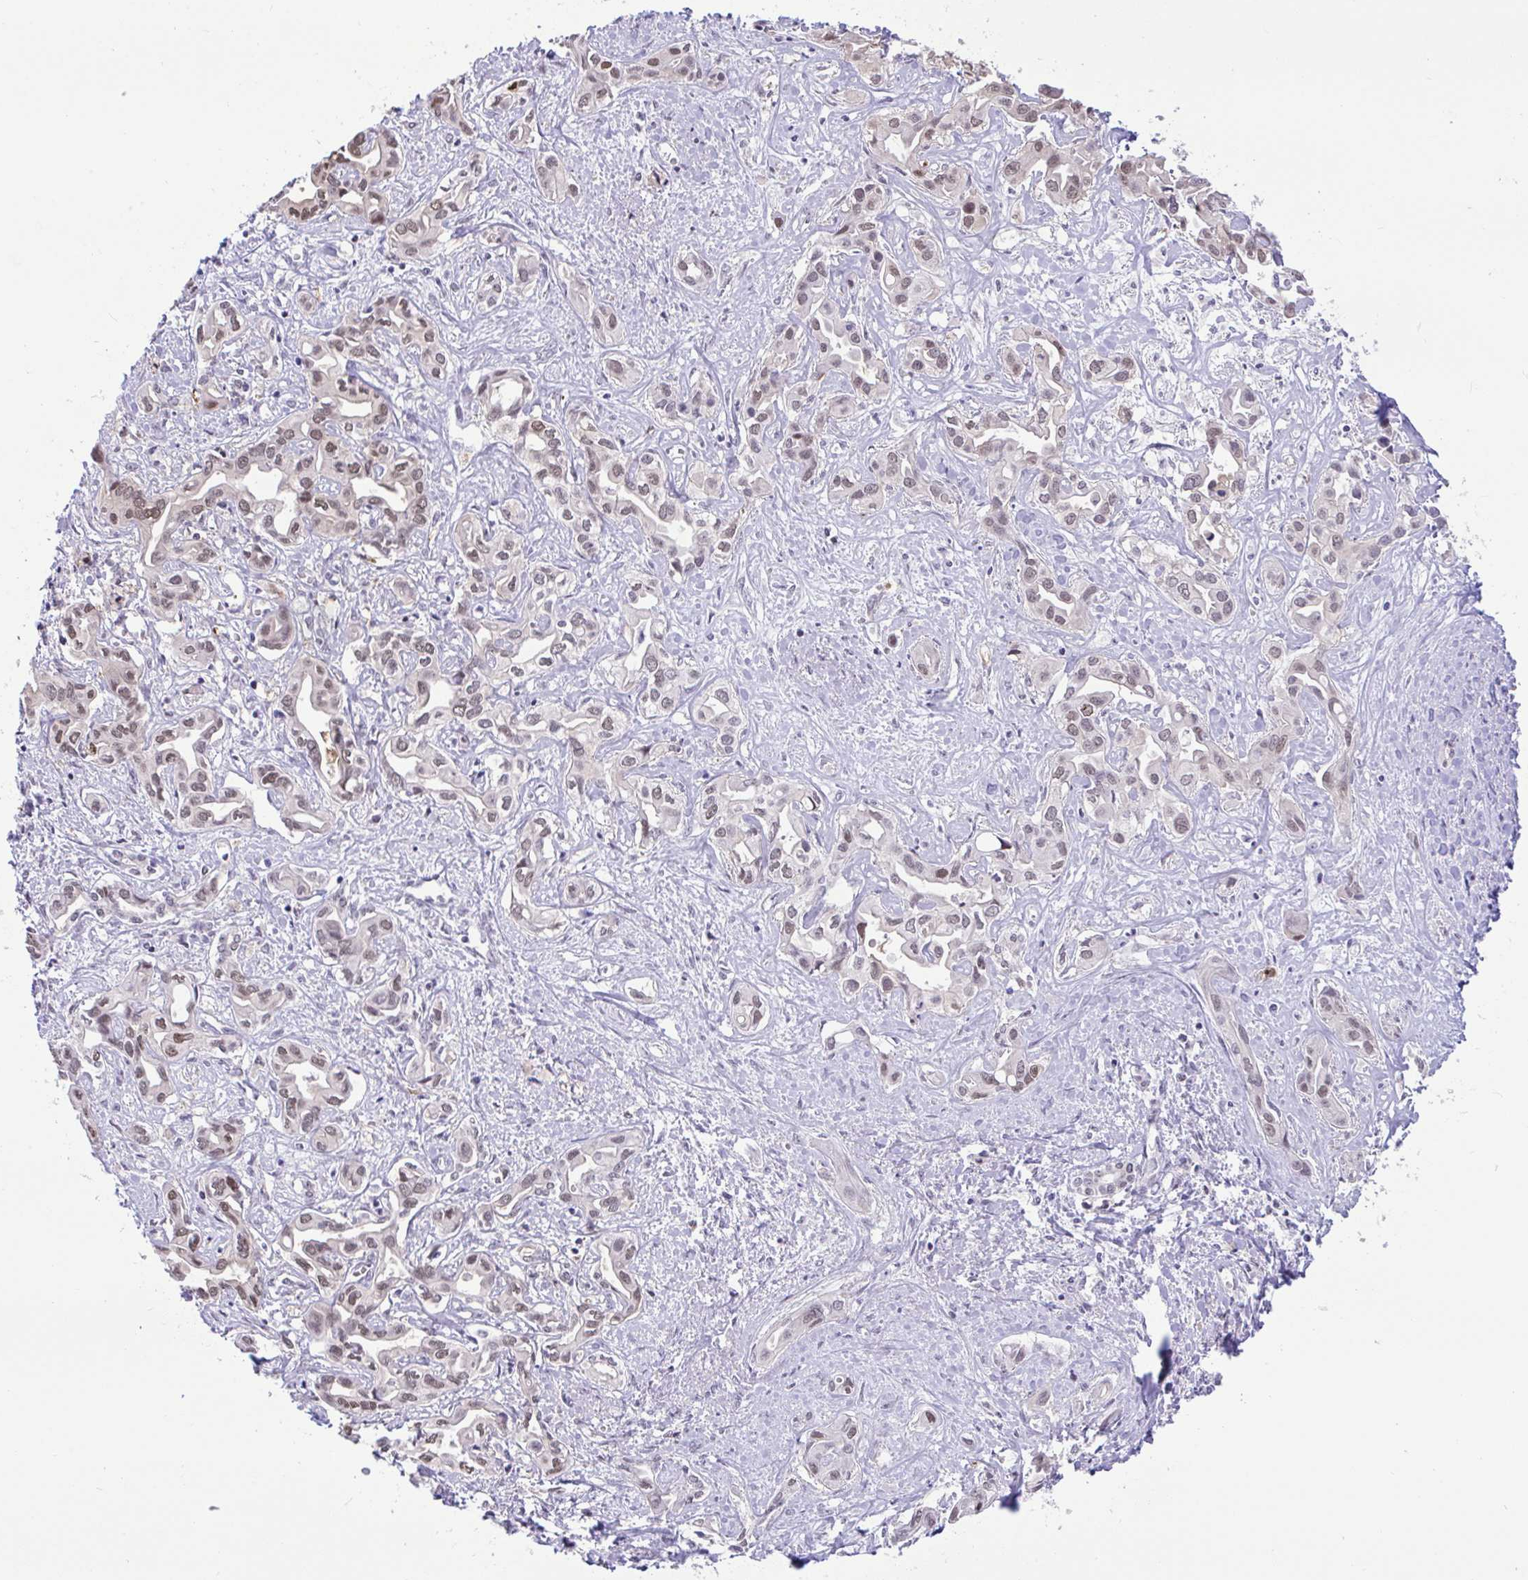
{"staining": {"intensity": "weak", "quantity": ">75%", "location": "nuclear"}, "tissue": "liver cancer", "cell_type": "Tumor cells", "image_type": "cancer", "snomed": [{"axis": "morphology", "description": "Cholangiocarcinoma"}, {"axis": "topography", "description": "Liver"}], "caption": "The histopathology image shows staining of liver cholangiocarcinoma, revealing weak nuclear protein positivity (brown color) within tumor cells.", "gene": "ZNF485", "patient": {"sex": "female", "age": 64}}